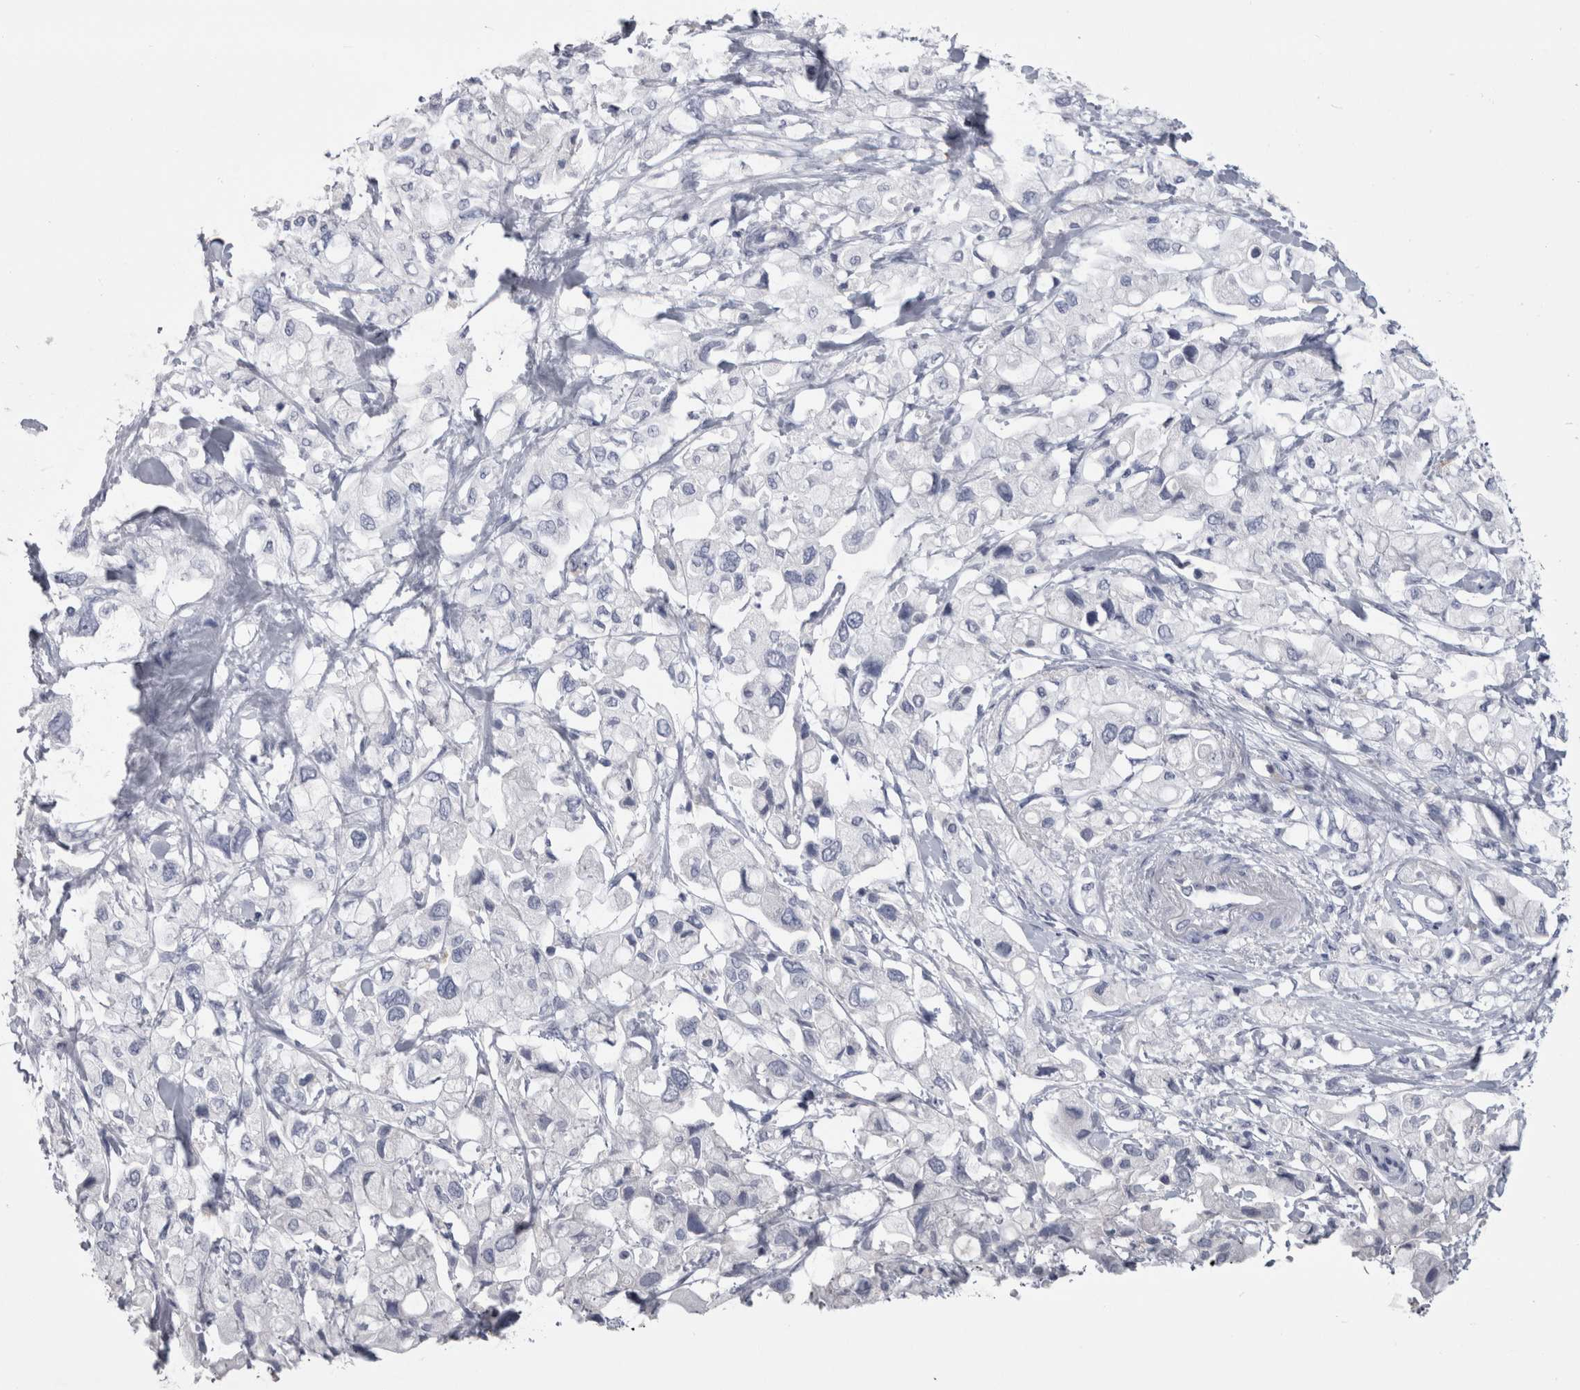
{"staining": {"intensity": "negative", "quantity": "none", "location": "none"}, "tissue": "pancreatic cancer", "cell_type": "Tumor cells", "image_type": "cancer", "snomed": [{"axis": "morphology", "description": "Adenocarcinoma, NOS"}, {"axis": "topography", "description": "Pancreas"}], "caption": "Tumor cells are negative for brown protein staining in pancreatic cancer (adenocarcinoma).", "gene": "PAX5", "patient": {"sex": "female", "age": 56}}